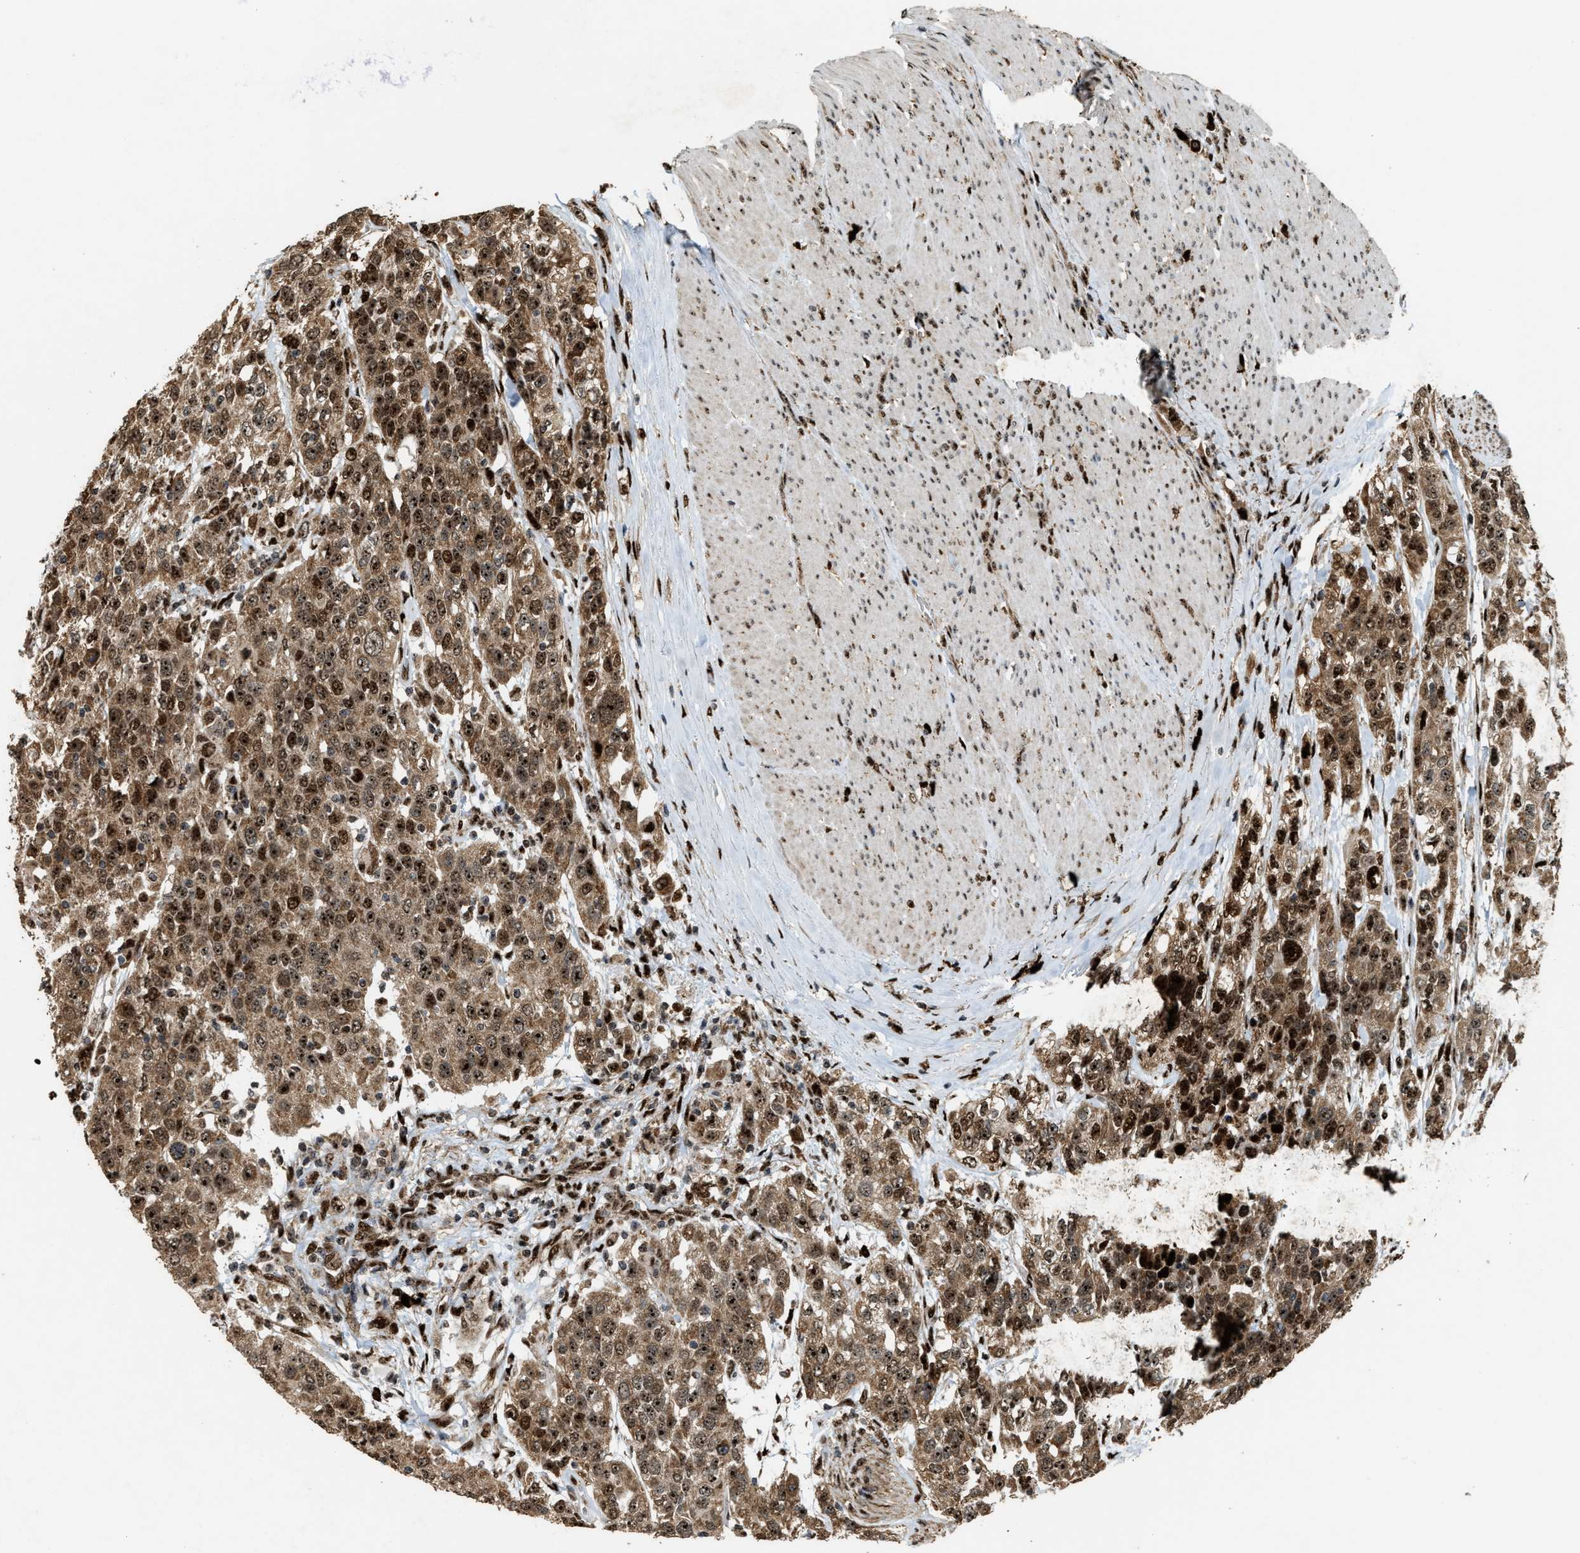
{"staining": {"intensity": "strong", "quantity": ">75%", "location": "cytoplasmic/membranous,nuclear"}, "tissue": "urothelial cancer", "cell_type": "Tumor cells", "image_type": "cancer", "snomed": [{"axis": "morphology", "description": "Urothelial carcinoma, High grade"}, {"axis": "topography", "description": "Urinary bladder"}], "caption": "Strong cytoplasmic/membranous and nuclear staining is identified in approximately >75% of tumor cells in urothelial cancer.", "gene": "ZNF687", "patient": {"sex": "female", "age": 80}}